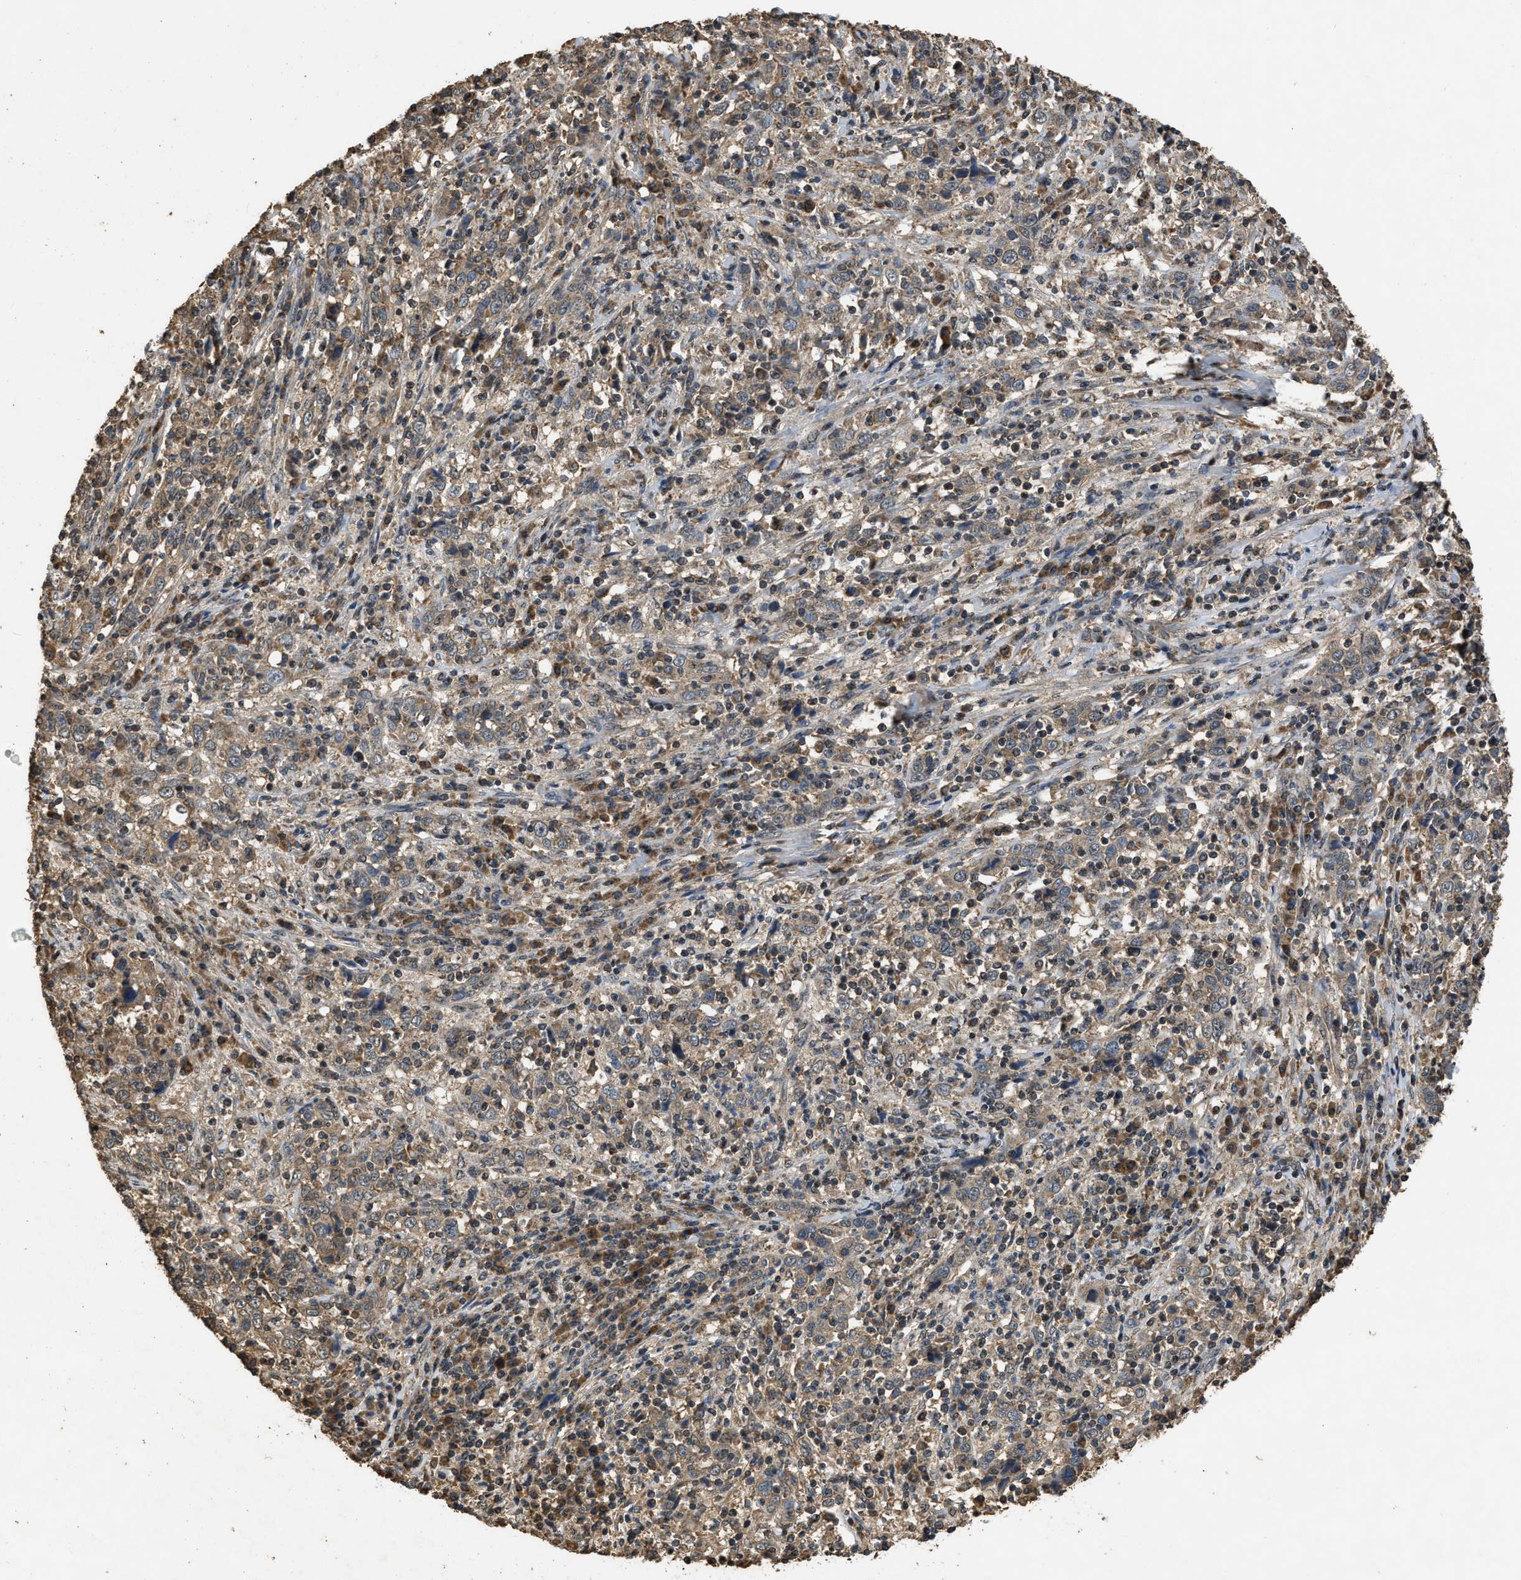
{"staining": {"intensity": "weak", "quantity": ">75%", "location": "cytoplasmic/membranous"}, "tissue": "cervical cancer", "cell_type": "Tumor cells", "image_type": "cancer", "snomed": [{"axis": "morphology", "description": "Squamous cell carcinoma, NOS"}, {"axis": "topography", "description": "Cervix"}], "caption": "Brown immunohistochemical staining in human cervical cancer (squamous cell carcinoma) exhibits weak cytoplasmic/membranous staining in approximately >75% of tumor cells. The staining was performed using DAB (3,3'-diaminobenzidine) to visualize the protein expression in brown, while the nuclei were stained in blue with hematoxylin (Magnification: 20x).", "gene": "DENND6B", "patient": {"sex": "female", "age": 46}}